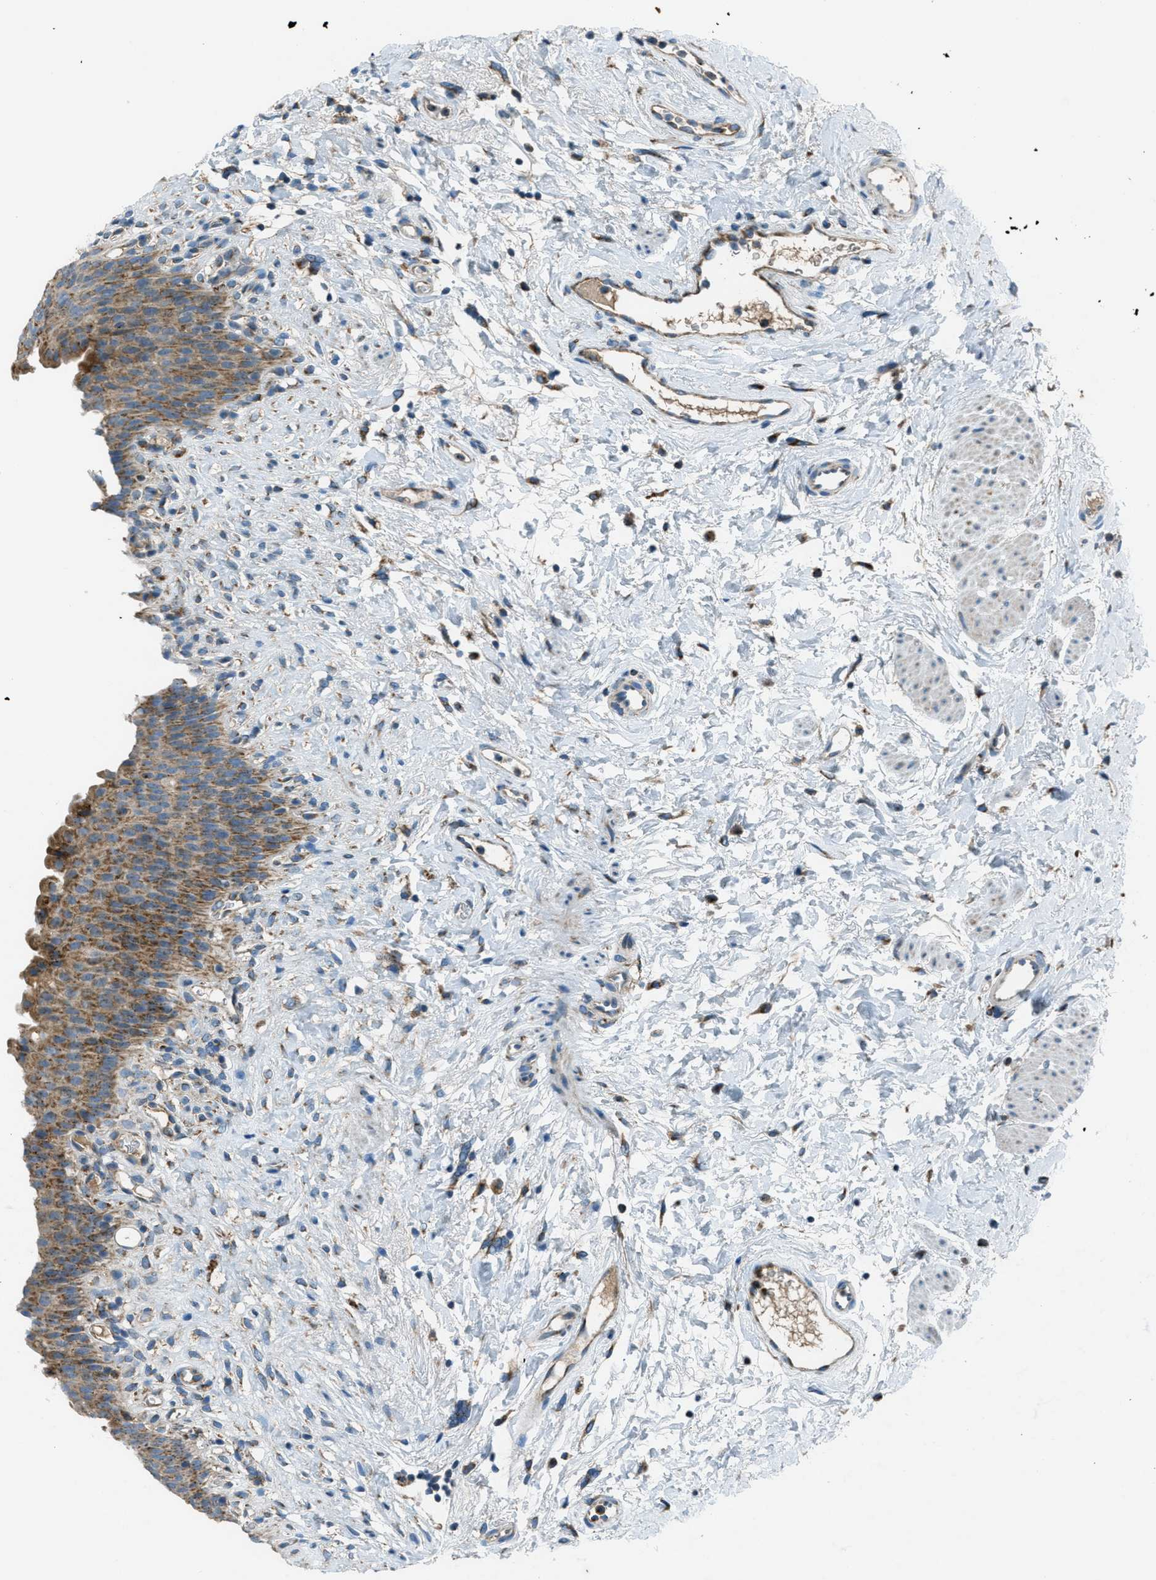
{"staining": {"intensity": "moderate", "quantity": ">75%", "location": "cytoplasmic/membranous"}, "tissue": "urinary bladder", "cell_type": "Urothelial cells", "image_type": "normal", "snomed": [{"axis": "morphology", "description": "Normal tissue, NOS"}, {"axis": "topography", "description": "Urinary bladder"}], "caption": "Human urinary bladder stained with a brown dye reveals moderate cytoplasmic/membranous positive positivity in approximately >75% of urothelial cells.", "gene": "BCKDK", "patient": {"sex": "female", "age": 79}}